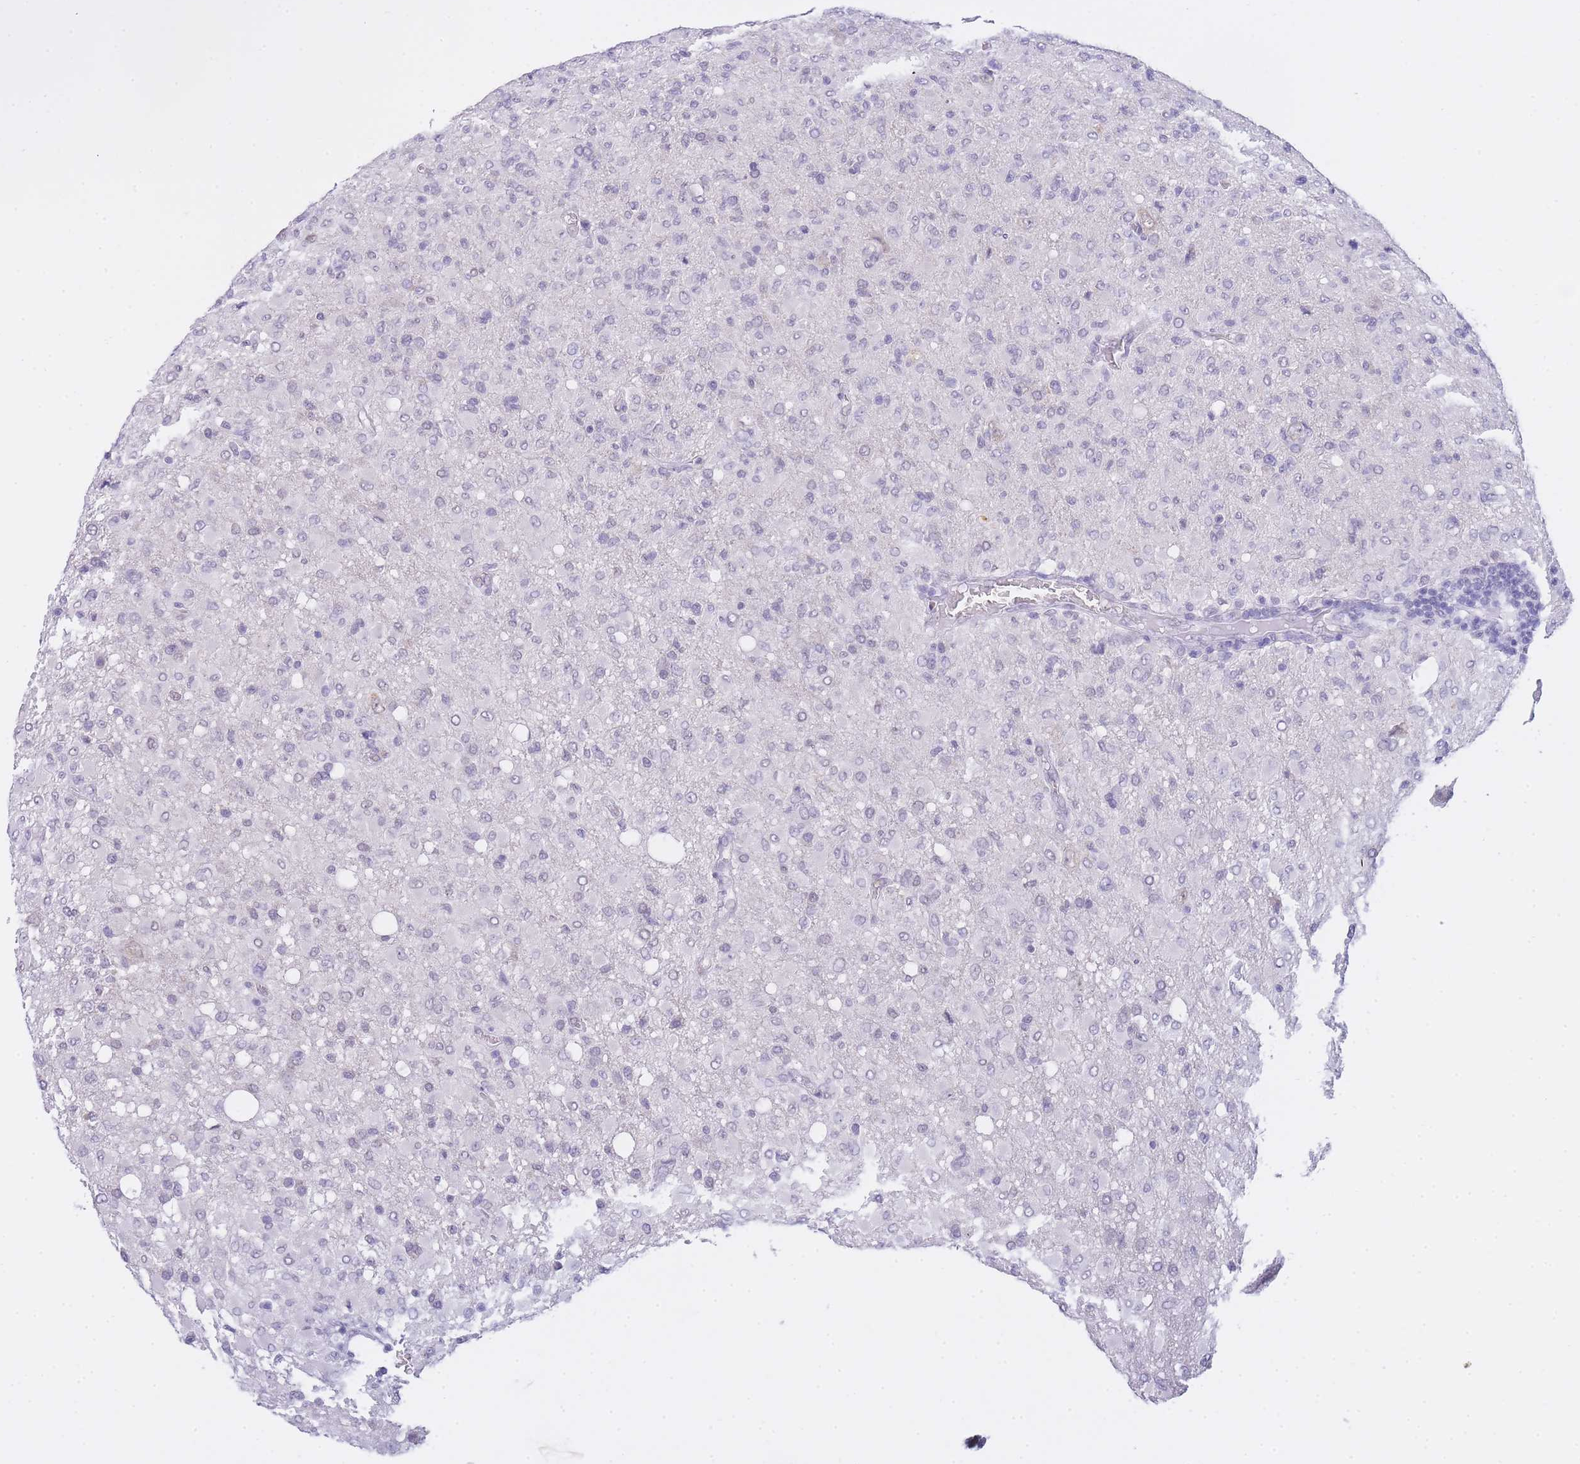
{"staining": {"intensity": "weak", "quantity": "<25%", "location": "nuclear"}, "tissue": "glioma", "cell_type": "Tumor cells", "image_type": "cancer", "snomed": [{"axis": "morphology", "description": "Glioma, malignant, High grade"}, {"axis": "topography", "description": "Brain"}], "caption": "This is an immunohistochemistry (IHC) photomicrograph of human malignant glioma (high-grade). There is no expression in tumor cells.", "gene": "FRAT2", "patient": {"sex": "female", "age": 57}}